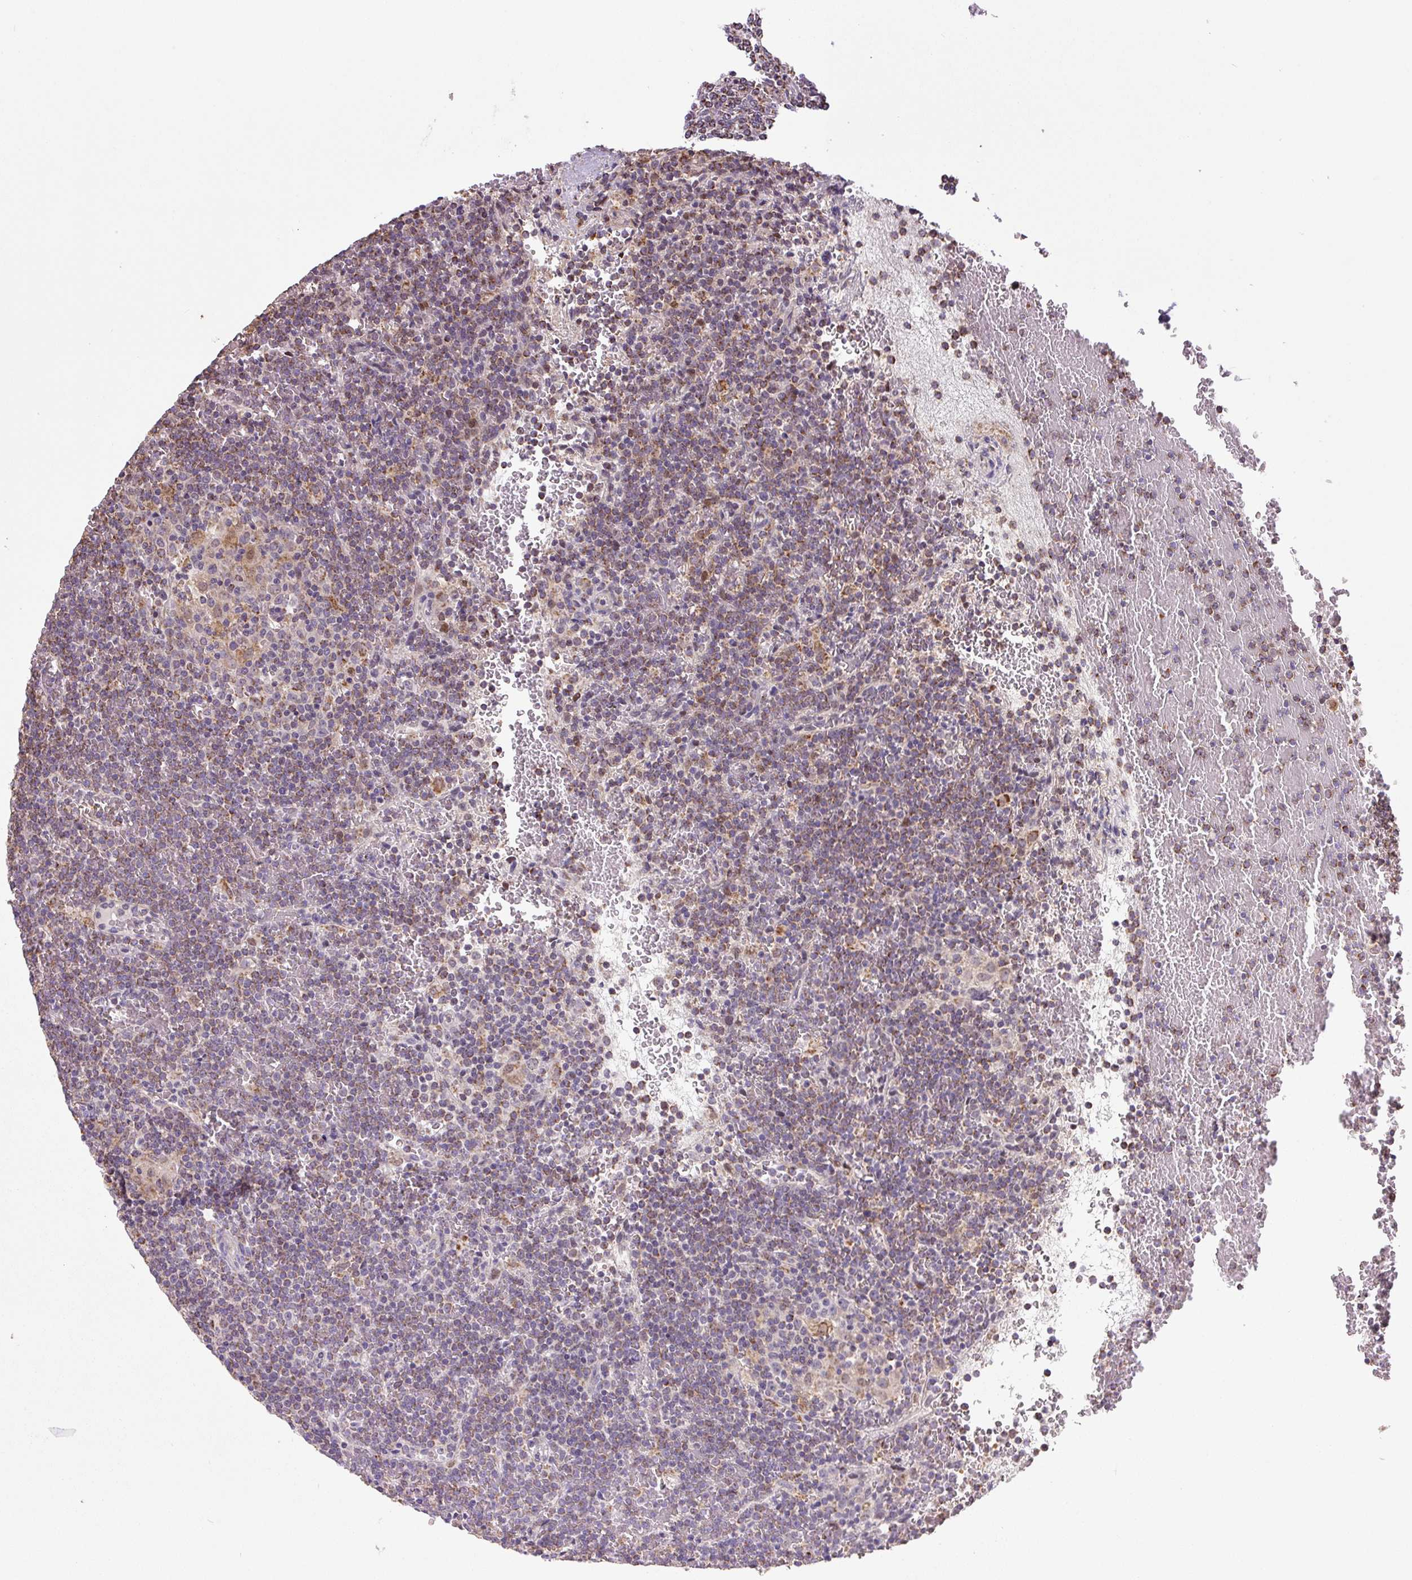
{"staining": {"intensity": "moderate", "quantity": ">75%", "location": "cytoplasmic/membranous,nuclear"}, "tissue": "lymphoma", "cell_type": "Tumor cells", "image_type": "cancer", "snomed": [{"axis": "morphology", "description": "Malignant lymphoma, non-Hodgkin's type, Low grade"}, {"axis": "topography", "description": "Spleen"}], "caption": "Malignant lymphoma, non-Hodgkin's type (low-grade) tissue displays moderate cytoplasmic/membranous and nuclear expression in approximately >75% of tumor cells, visualized by immunohistochemistry.", "gene": "SGF29", "patient": {"sex": "female", "age": 19}}